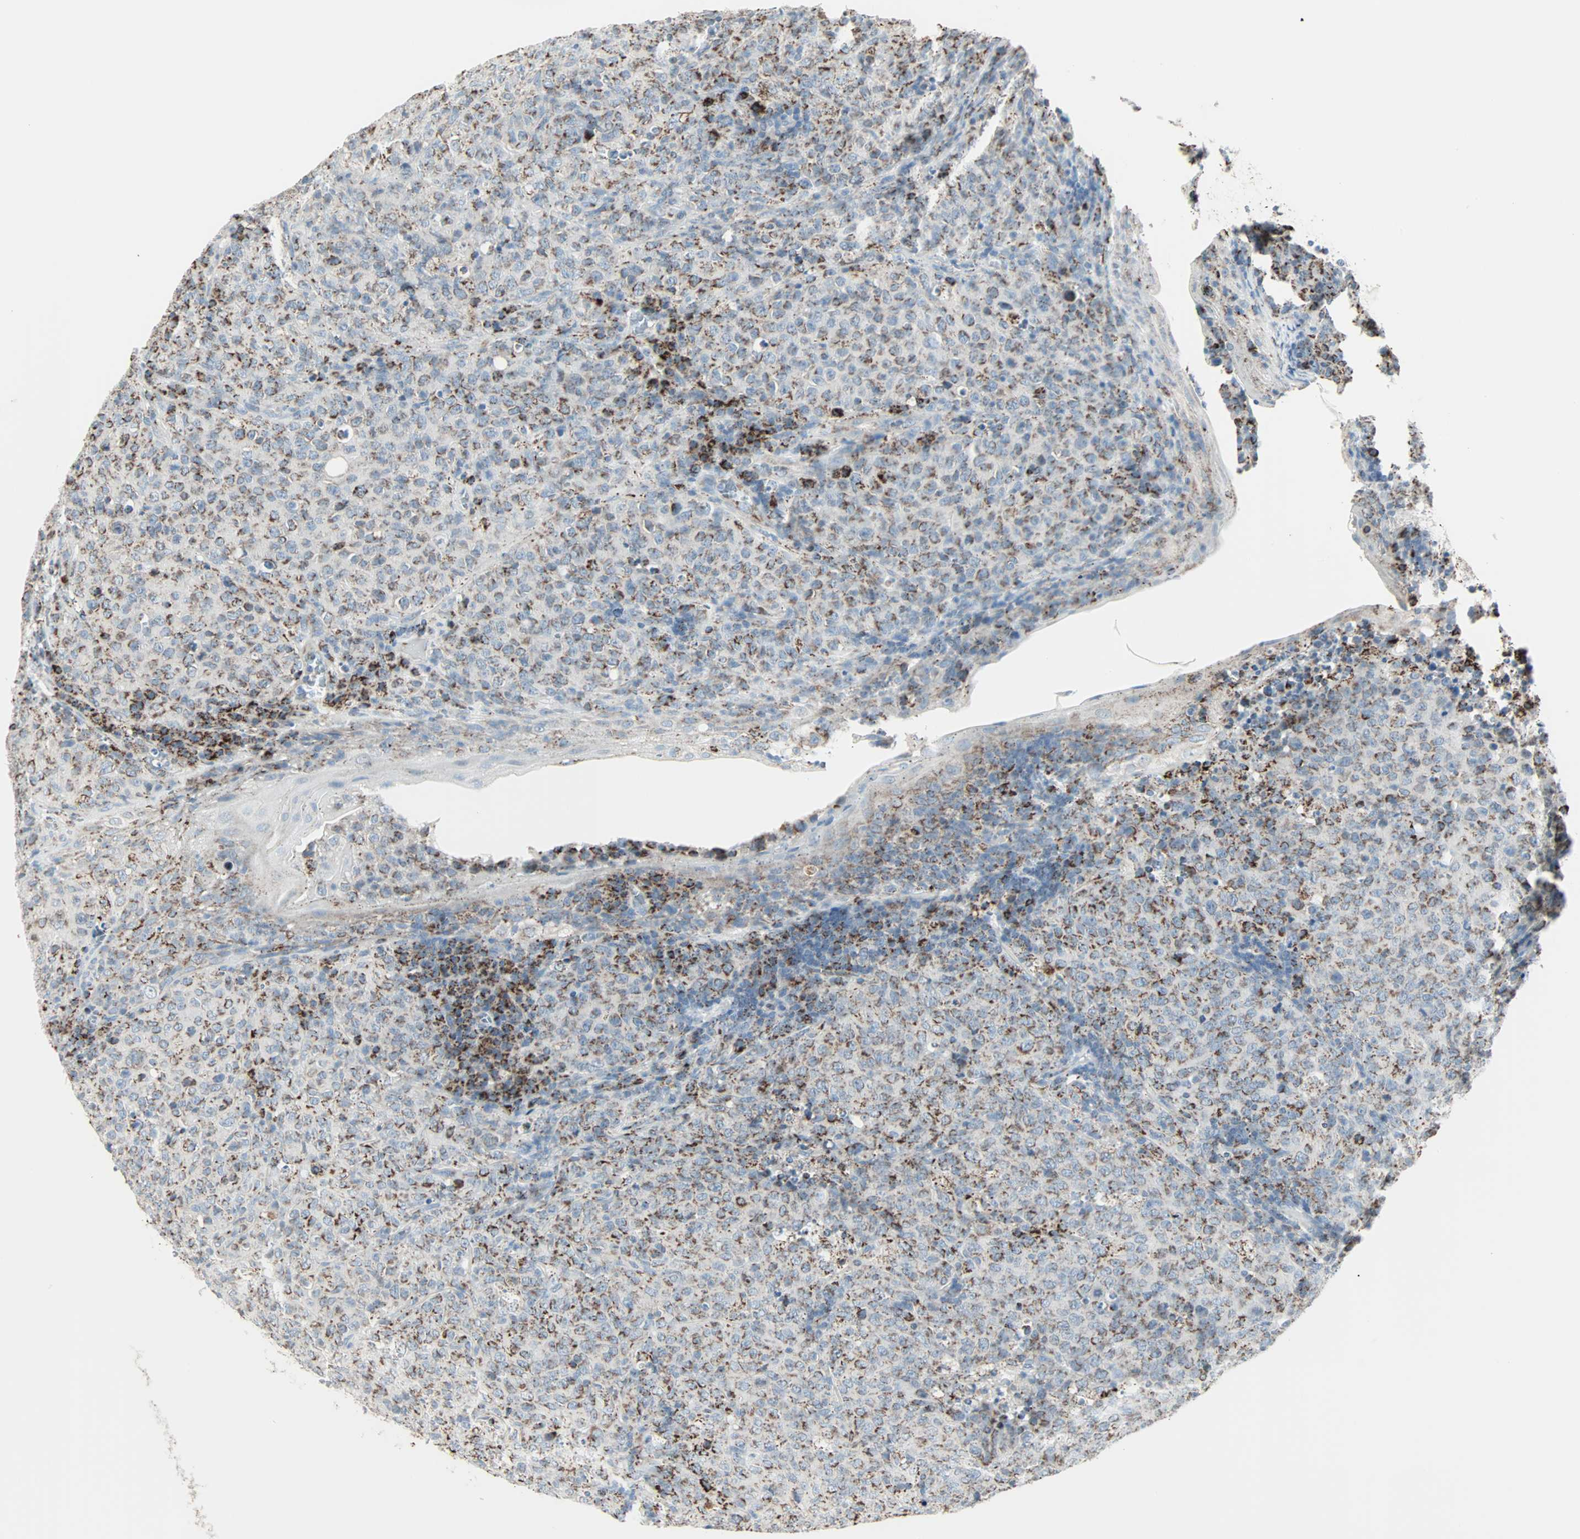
{"staining": {"intensity": "moderate", "quantity": "25%-75%", "location": "cytoplasmic/membranous"}, "tissue": "lymphoma", "cell_type": "Tumor cells", "image_type": "cancer", "snomed": [{"axis": "morphology", "description": "Malignant lymphoma, non-Hodgkin's type, High grade"}, {"axis": "topography", "description": "Tonsil"}], "caption": "Malignant lymphoma, non-Hodgkin's type (high-grade) stained with immunohistochemistry (IHC) reveals moderate cytoplasmic/membranous expression in approximately 25%-75% of tumor cells.", "gene": "IDH2", "patient": {"sex": "female", "age": 36}}